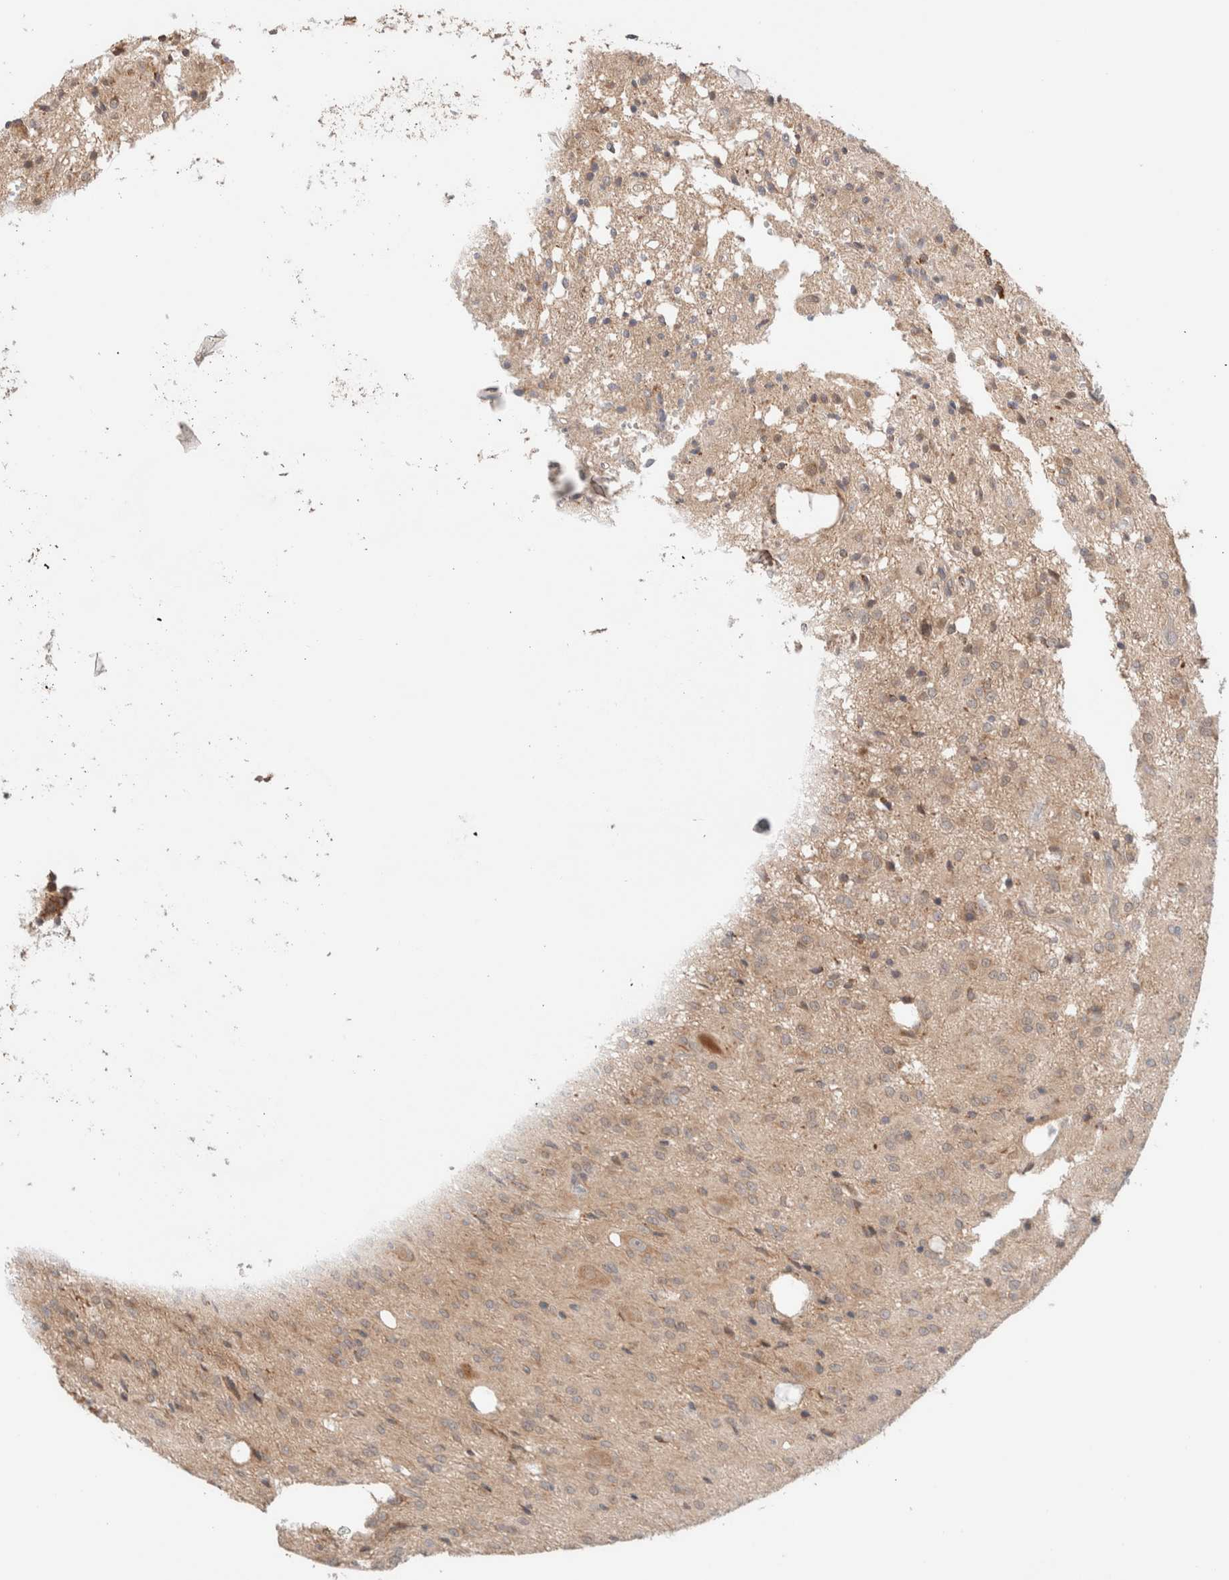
{"staining": {"intensity": "weak", "quantity": ">75%", "location": "cytoplasmic/membranous"}, "tissue": "glioma", "cell_type": "Tumor cells", "image_type": "cancer", "snomed": [{"axis": "morphology", "description": "Glioma, malignant, High grade"}, {"axis": "topography", "description": "Brain"}], "caption": "Glioma stained with a brown dye exhibits weak cytoplasmic/membranous positive expression in approximately >75% of tumor cells.", "gene": "XKR4", "patient": {"sex": "female", "age": 59}}